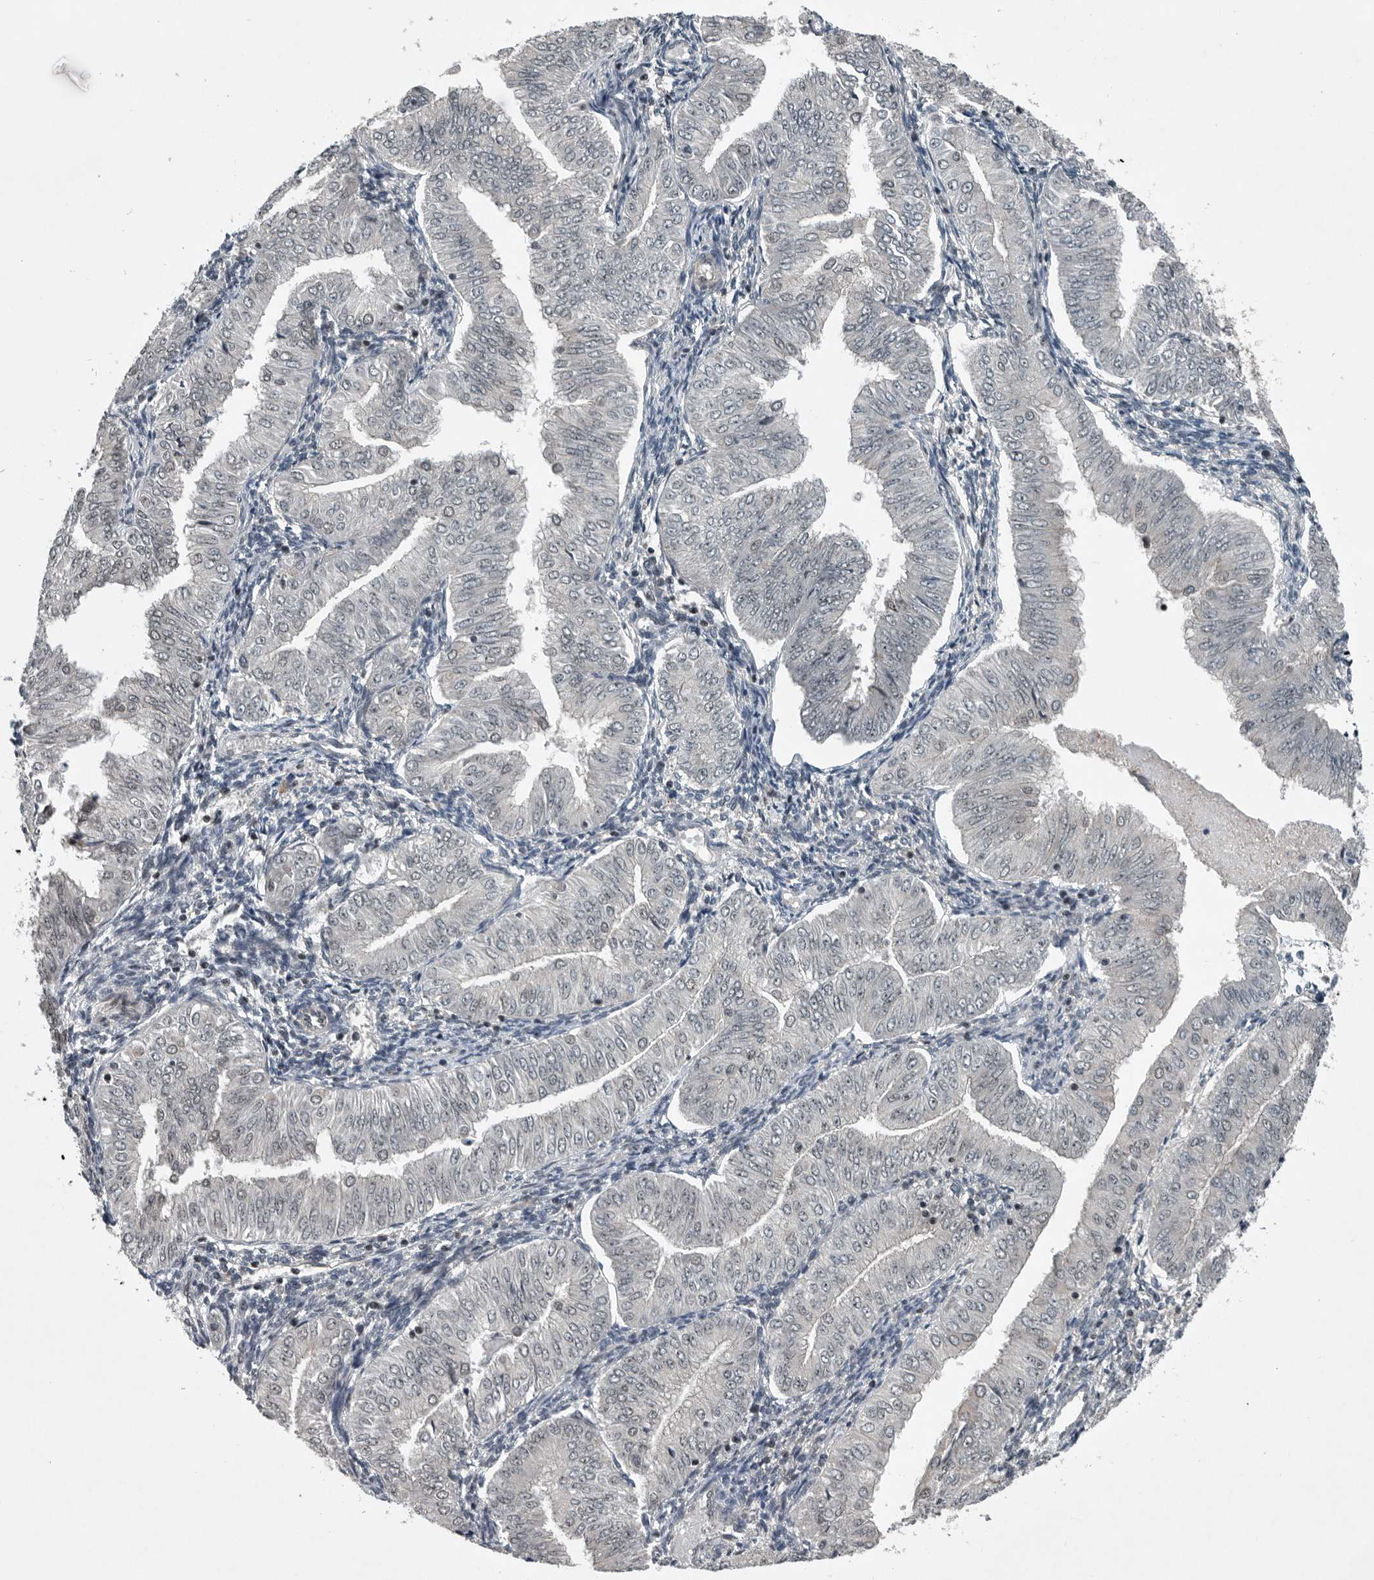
{"staining": {"intensity": "weak", "quantity": "25%-75%", "location": "nuclear"}, "tissue": "endometrial cancer", "cell_type": "Tumor cells", "image_type": "cancer", "snomed": [{"axis": "morphology", "description": "Normal tissue, NOS"}, {"axis": "morphology", "description": "Adenocarcinoma, NOS"}, {"axis": "topography", "description": "Endometrium"}], "caption": "Immunohistochemistry micrograph of endometrial adenocarcinoma stained for a protein (brown), which reveals low levels of weak nuclear positivity in approximately 25%-75% of tumor cells.", "gene": "SENP7", "patient": {"sex": "female", "age": 53}}